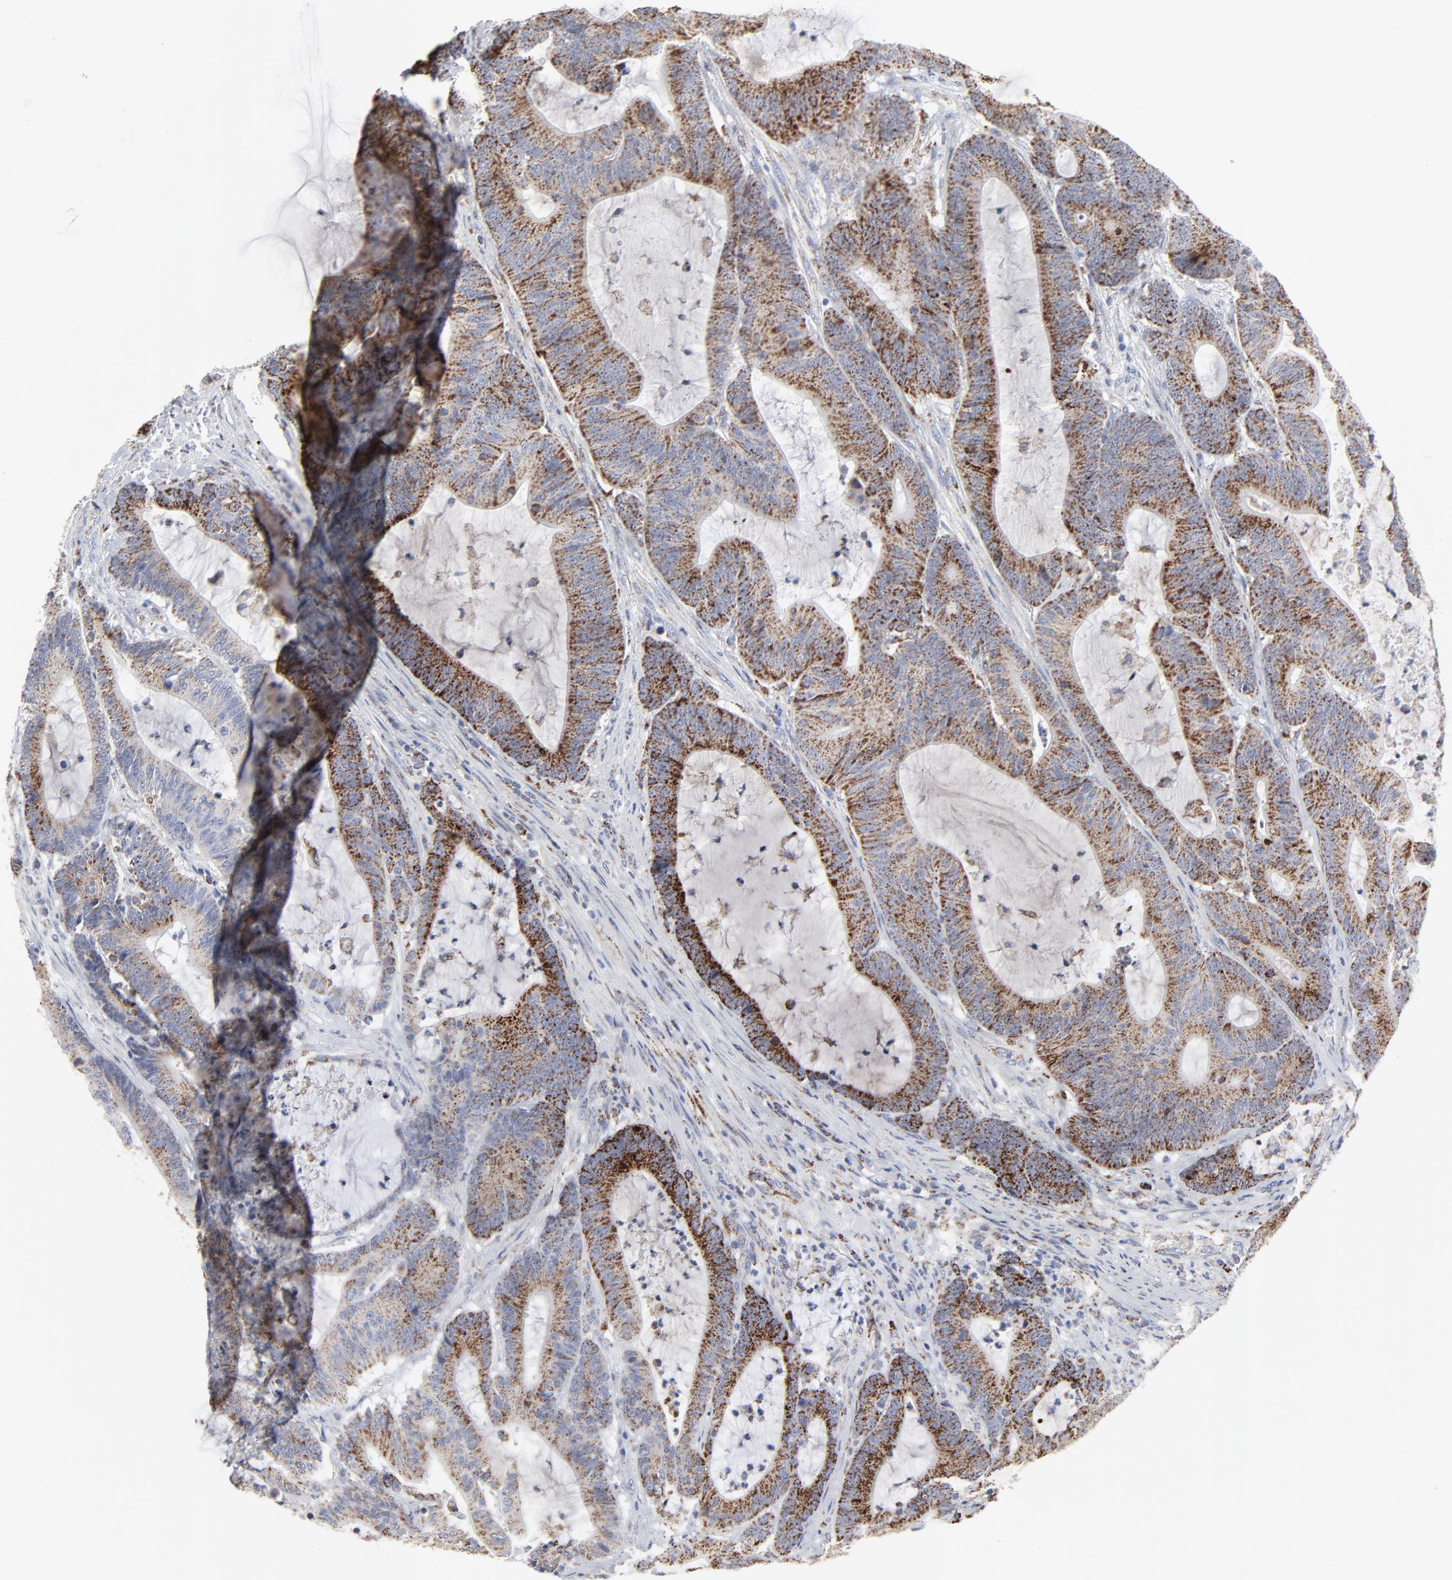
{"staining": {"intensity": "moderate", "quantity": ">75%", "location": "cytoplasmic/membranous"}, "tissue": "colorectal cancer", "cell_type": "Tumor cells", "image_type": "cancer", "snomed": [{"axis": "morphology", "description": "Adenocarcinoma, NOS"}, {"axis": "topography", "description": "Colon"}], "caption": "Brown immunohistochemical staining in colorectal cancer reveals moderate cytoplasmic/membranous expression in about >75% of tumor cells. (DAB (3,3'-diaminobenzidine) IHC with brightfield microscopy, high magnification).", "gene": "TXNRD2", "patient": {"sex": "female", "age": 84}}